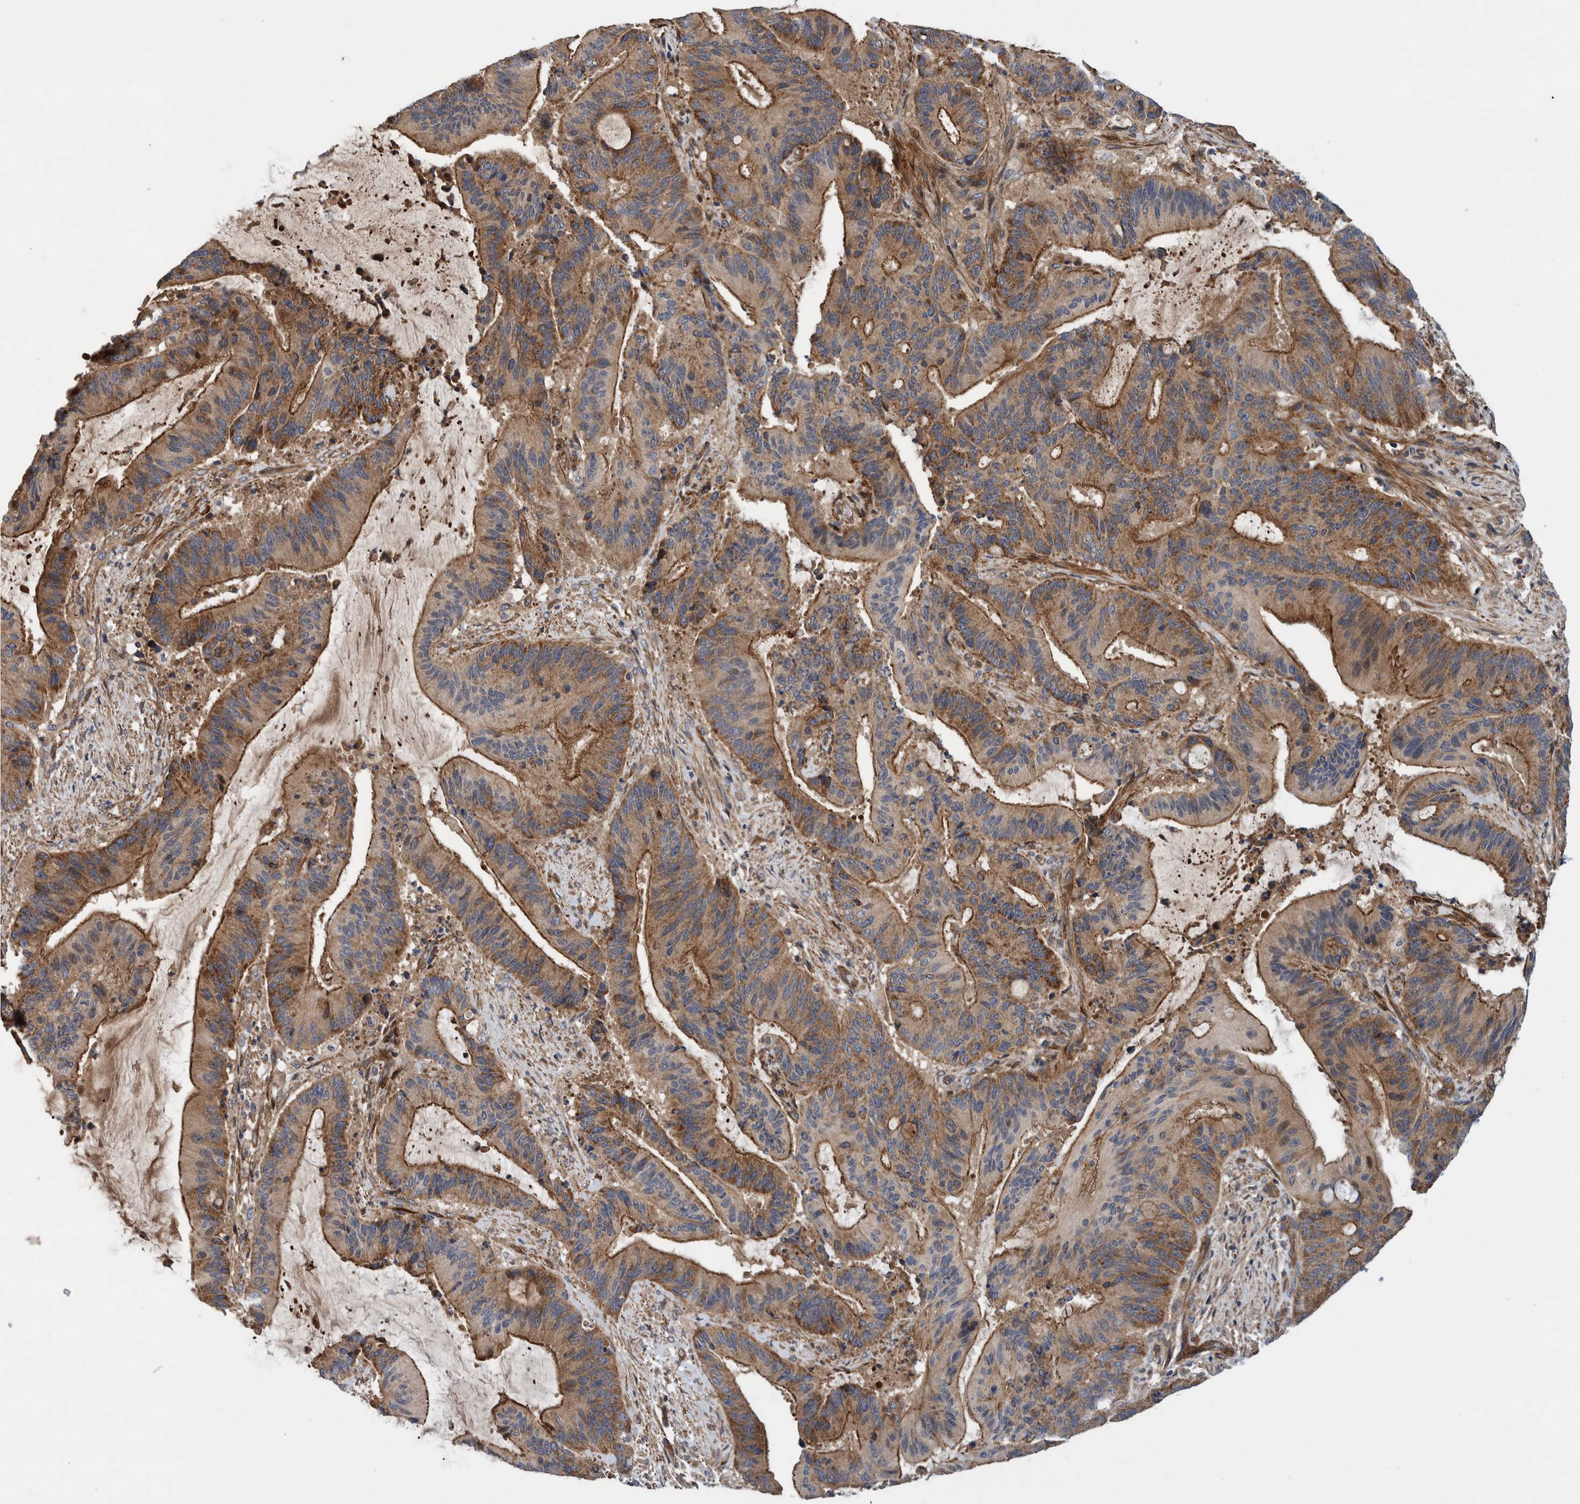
{"staining": {"intensity": "strong", "quantity": ">75%", "location": "cytoplasmic/membranous"}, "tissue": "liver cancer", "cell_type": "Tumor cells", "image_type": "cancer", "snomed": [{"axis": "morphology", "description": "Normal tissue, NOS"}, {"axis": "morphology", "description": "Cholangiocarcinoma"}, {"axis": "topography", "description": "Liver"}, {"axis": "topography", "description": "Peripheral nerve tissue"}], "caption": "Liver cholangiocarcinoma stained with immunohistochemistry exhibits strong cytoplasmic/membranous expression in approximately >75% of tumor cells.", "gene": "GRPEL2", "patient": {"sex": "female", "age": 73}}